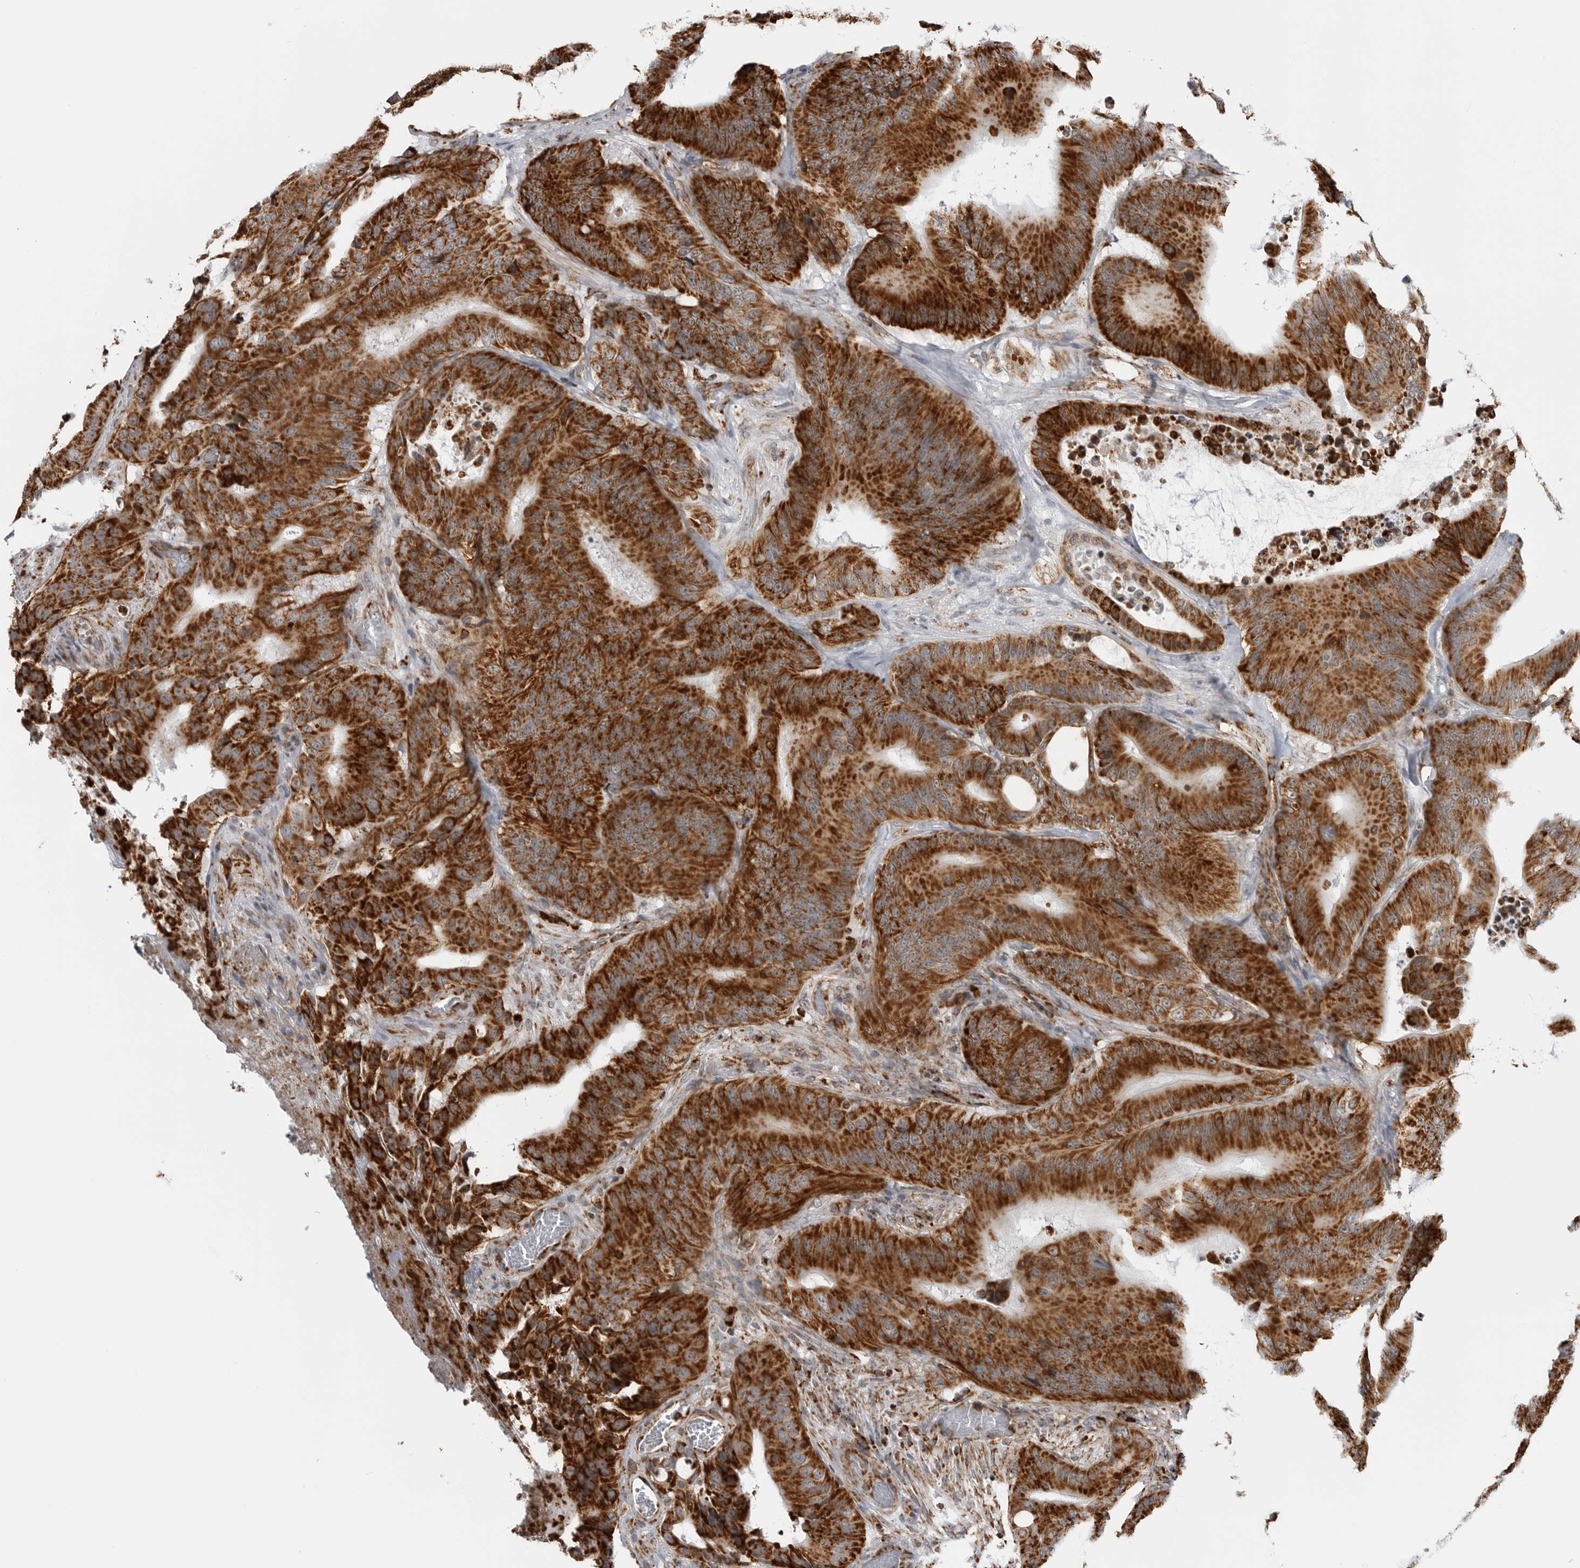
{"staining": {"intensity": "strong", "quantity": ">75%", "location": "cytoplasmic/membranous"}, "tissue": "colorectal cancer", "cell_type": "Tumor cells", "image_type": "cancer", "snomed": [{"axis": "morphology", "description": "Adenocarcinoma, NOS"}, {"axis": "topography", "description": "Colon"}], "caption": "Immunohistochemistry (IHC) of human colorectal adenocarcinoma displays high levels of strong cytoplasmic/membranous expression in approximately >75% of tumor cells.", "gene": "COX5A", "patient": {"sex": "male", "age": 83}}